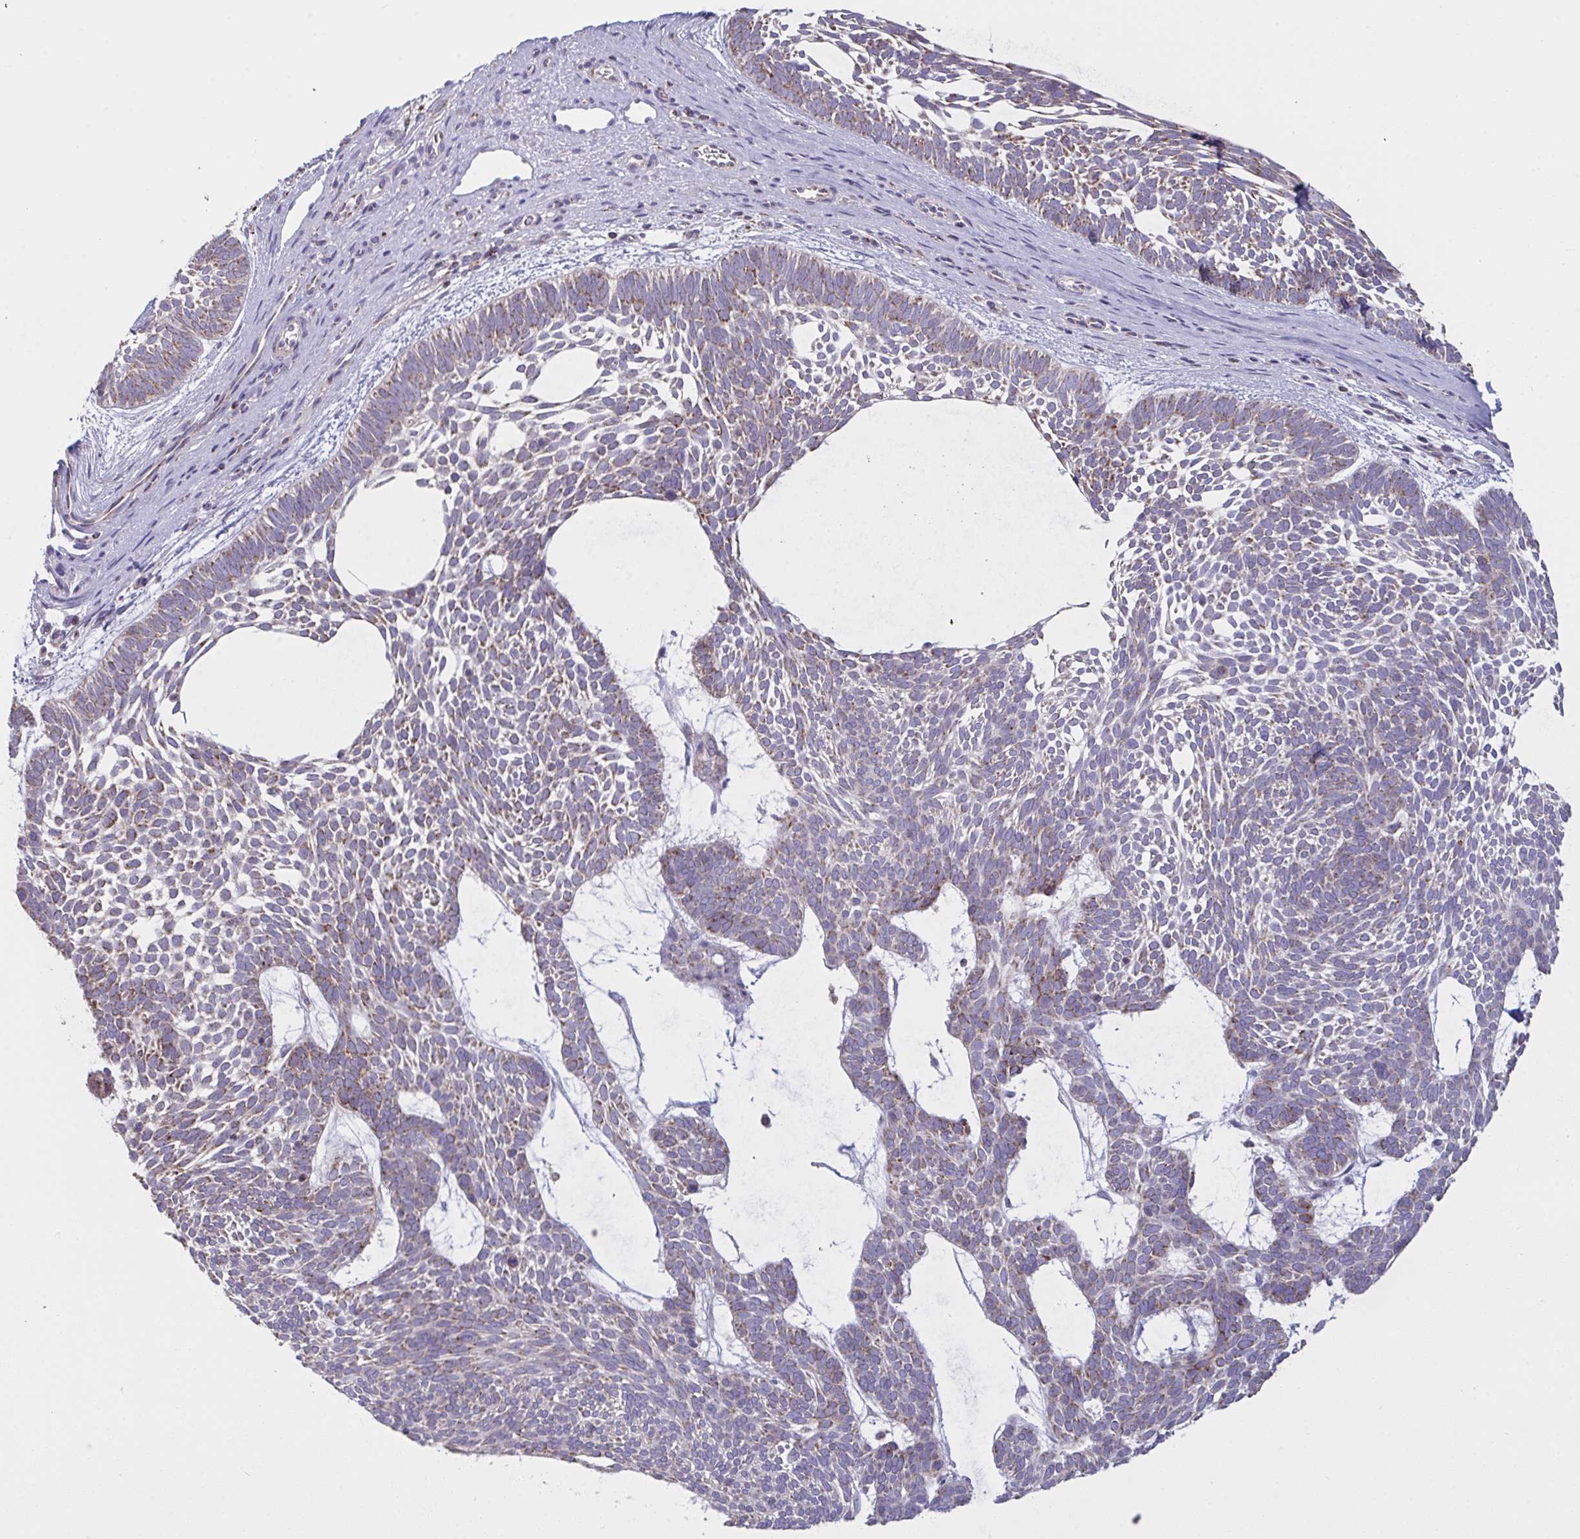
{"staining": {"intensity": "moderate", "quantity": "25%-75%", "location": "cytoplasmic/membranous"}, "tissue": "skin cancer", "cell_type": "Tumor cells", "image_type": "cancer", "snomed": [{"axis": "morphology", "description": "Basal cell carcinoma"}, {"axis": "topography", "description": "Skin"}, {"axis": "topography", "description": "Skin of face"}], "caption": "Immunohistochemical staining of skin cancer shows medium levels of moderate cytoplasmic/membranous protein staining in about 25%-75% of tumor cells. Nuclei are stained in blue.", "gene": "MICOS10", "patient": {"sex": "male", "age": 83}}